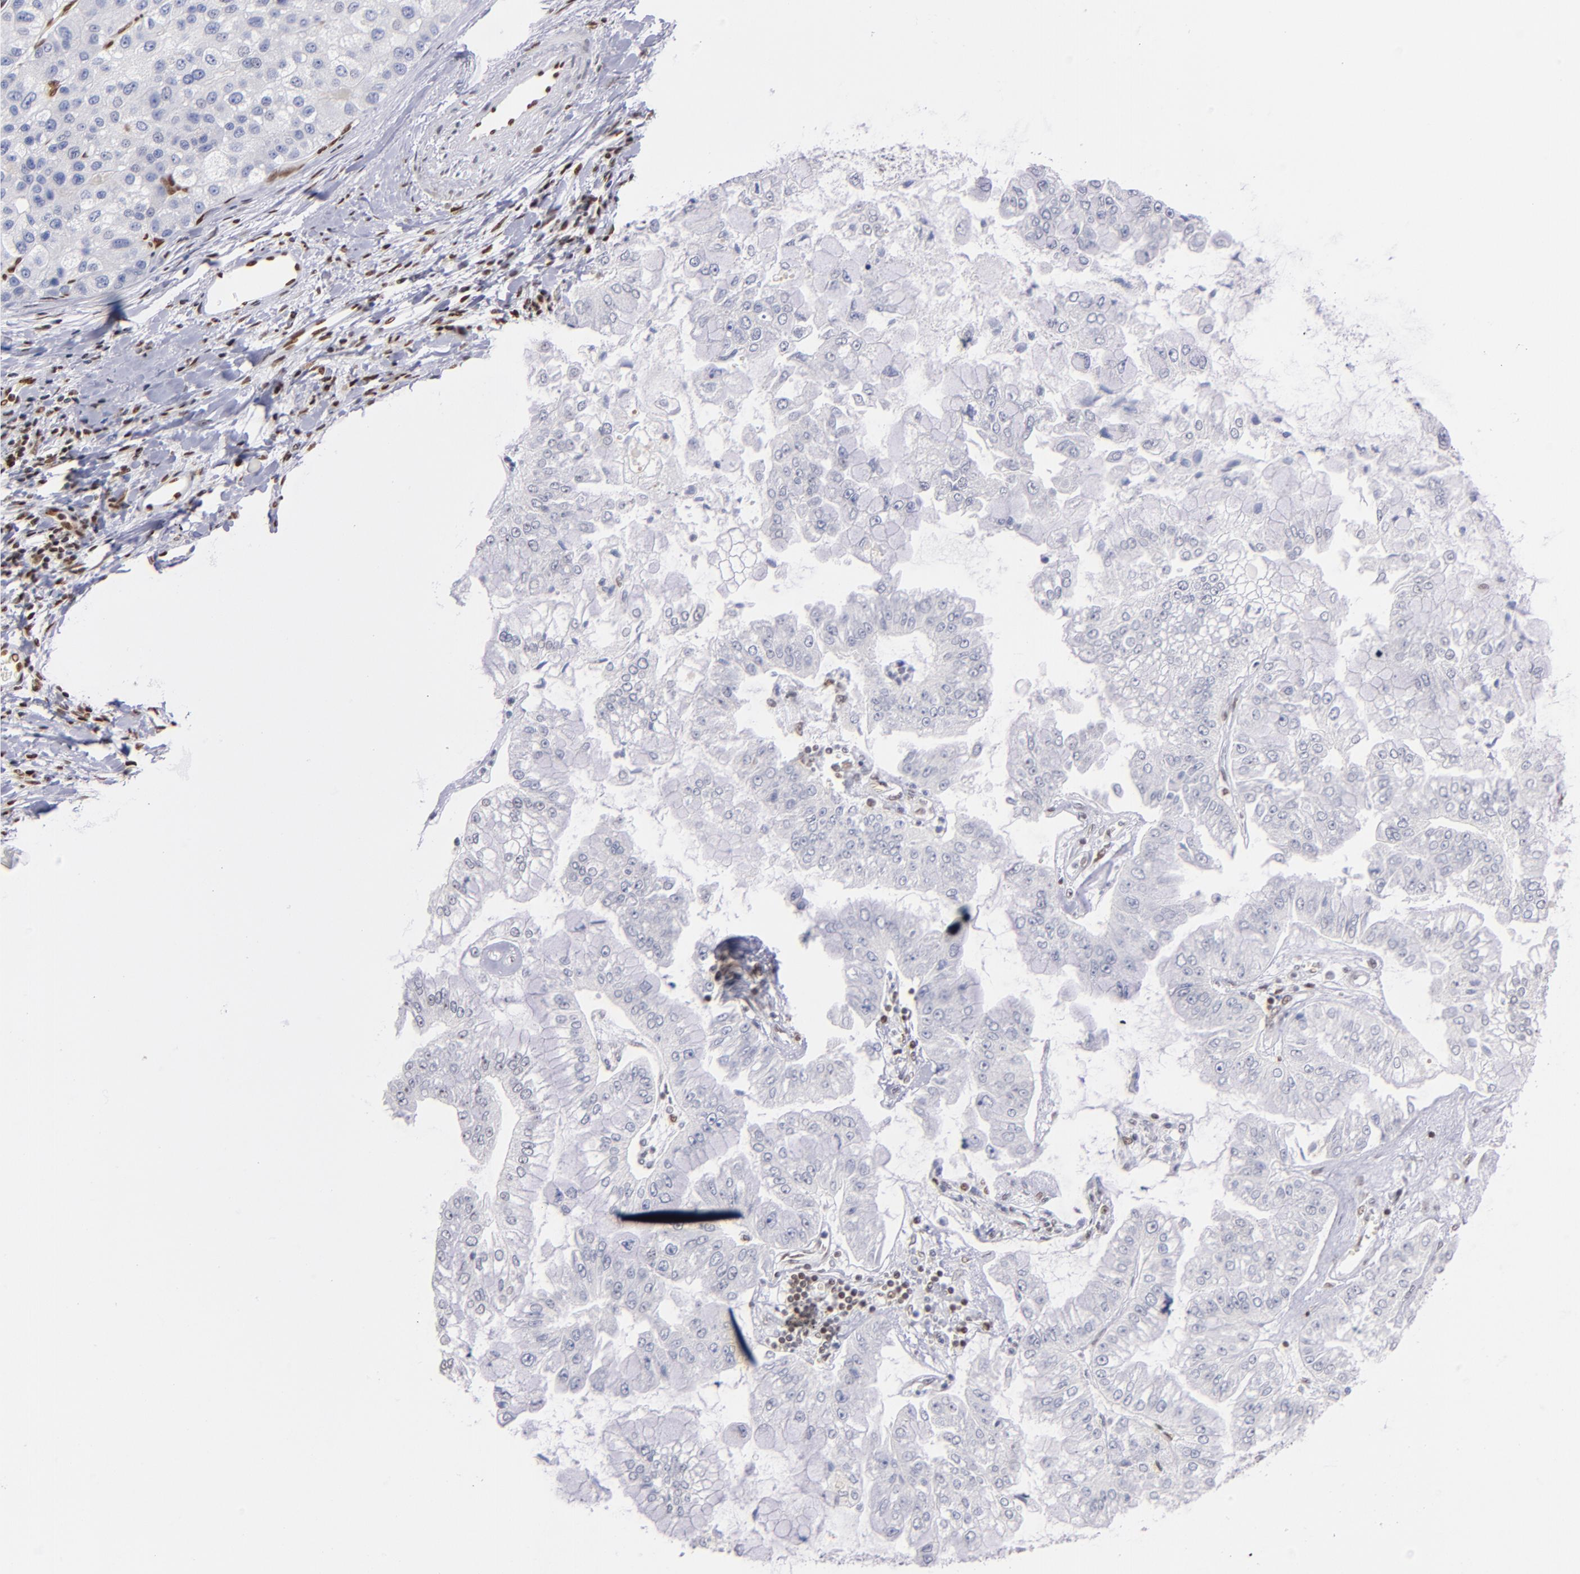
{"staining": {"intensity": "negative", "quantity": "none", "location": "none"}, "tissue": "liver cancer", "cell_type": "Tumor cells", "image_type": "cancer", "snomed": [{"axis": "morphology", "description": "Cholangiocarcinoma"}, {"axis": "topography", "description": "Liver"}], "caption": "High magnification brightfield microscopy of liver cancer (cholangiocarcinoma) stained with DAB (brown) and counterstained with hematoxylin (blue): tumor cells show no significant expression.", "gene": "IFI16", "patient": {"sex": "female", "age": 79}}